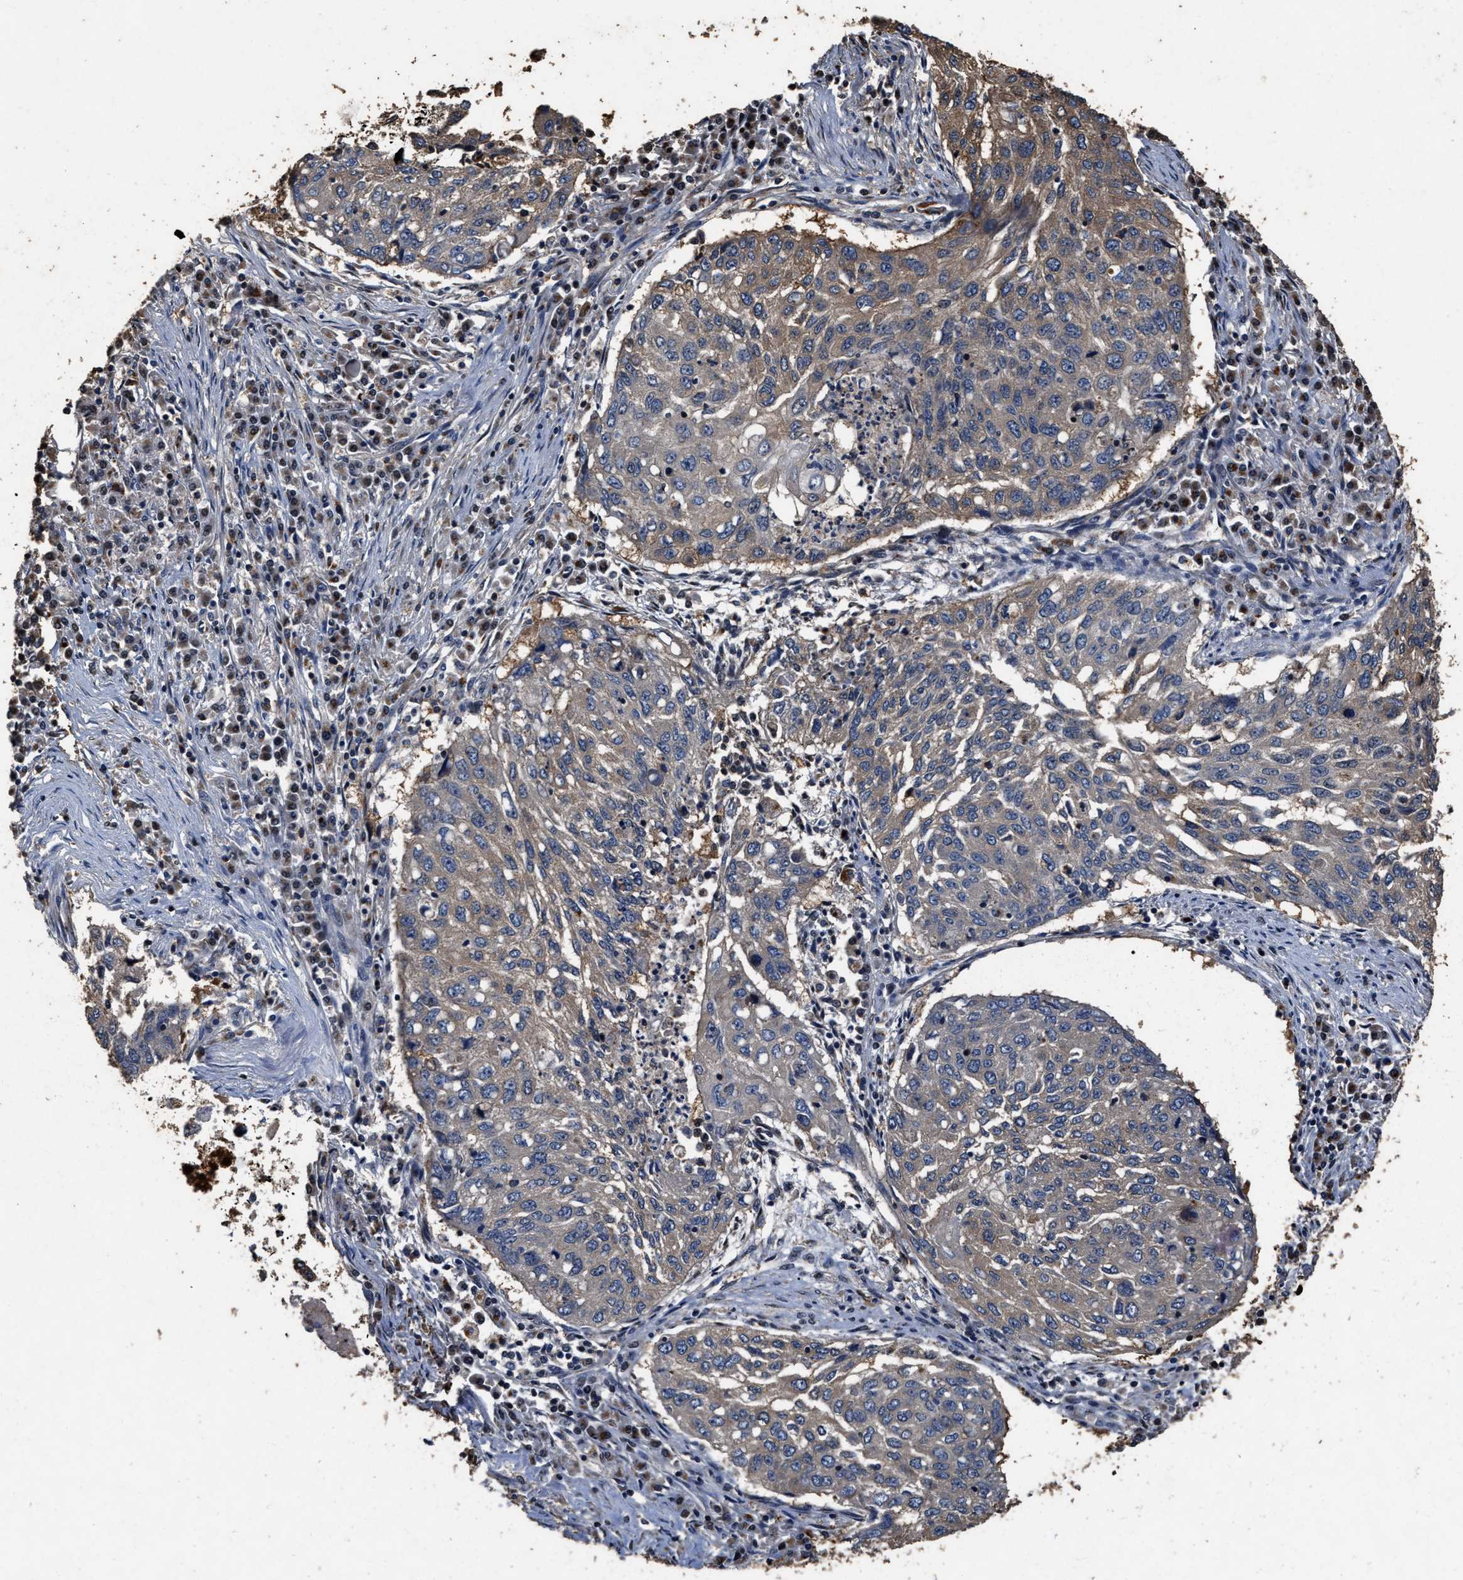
{"staining": {"intensity": "weak", "quantity": ">75%", "location": "cytoplasmic/membranous"}, "tissue": "lung cancer", "cell_type": "Tumor cells", "image_type": "cancer", "snomed": [{"axis": "morphology", "description": "Squamous cell carcinoma, NOS"}, {"axis": "topography", "description": "Lung"}], "caption": "Lung cancer was stained to show a protein in brown. There is low levels of weak cytoplasmic/membranous staining in approximately >75% of tumor cells. The staining is performed using DAB (3,3'-diaminobenzidine) brown chromogen to label protein expression. The nuclei are counter-stained blue using hematoxylin.", "gene": "TPST2", "patient": {"sex": "female", "age": 63}}